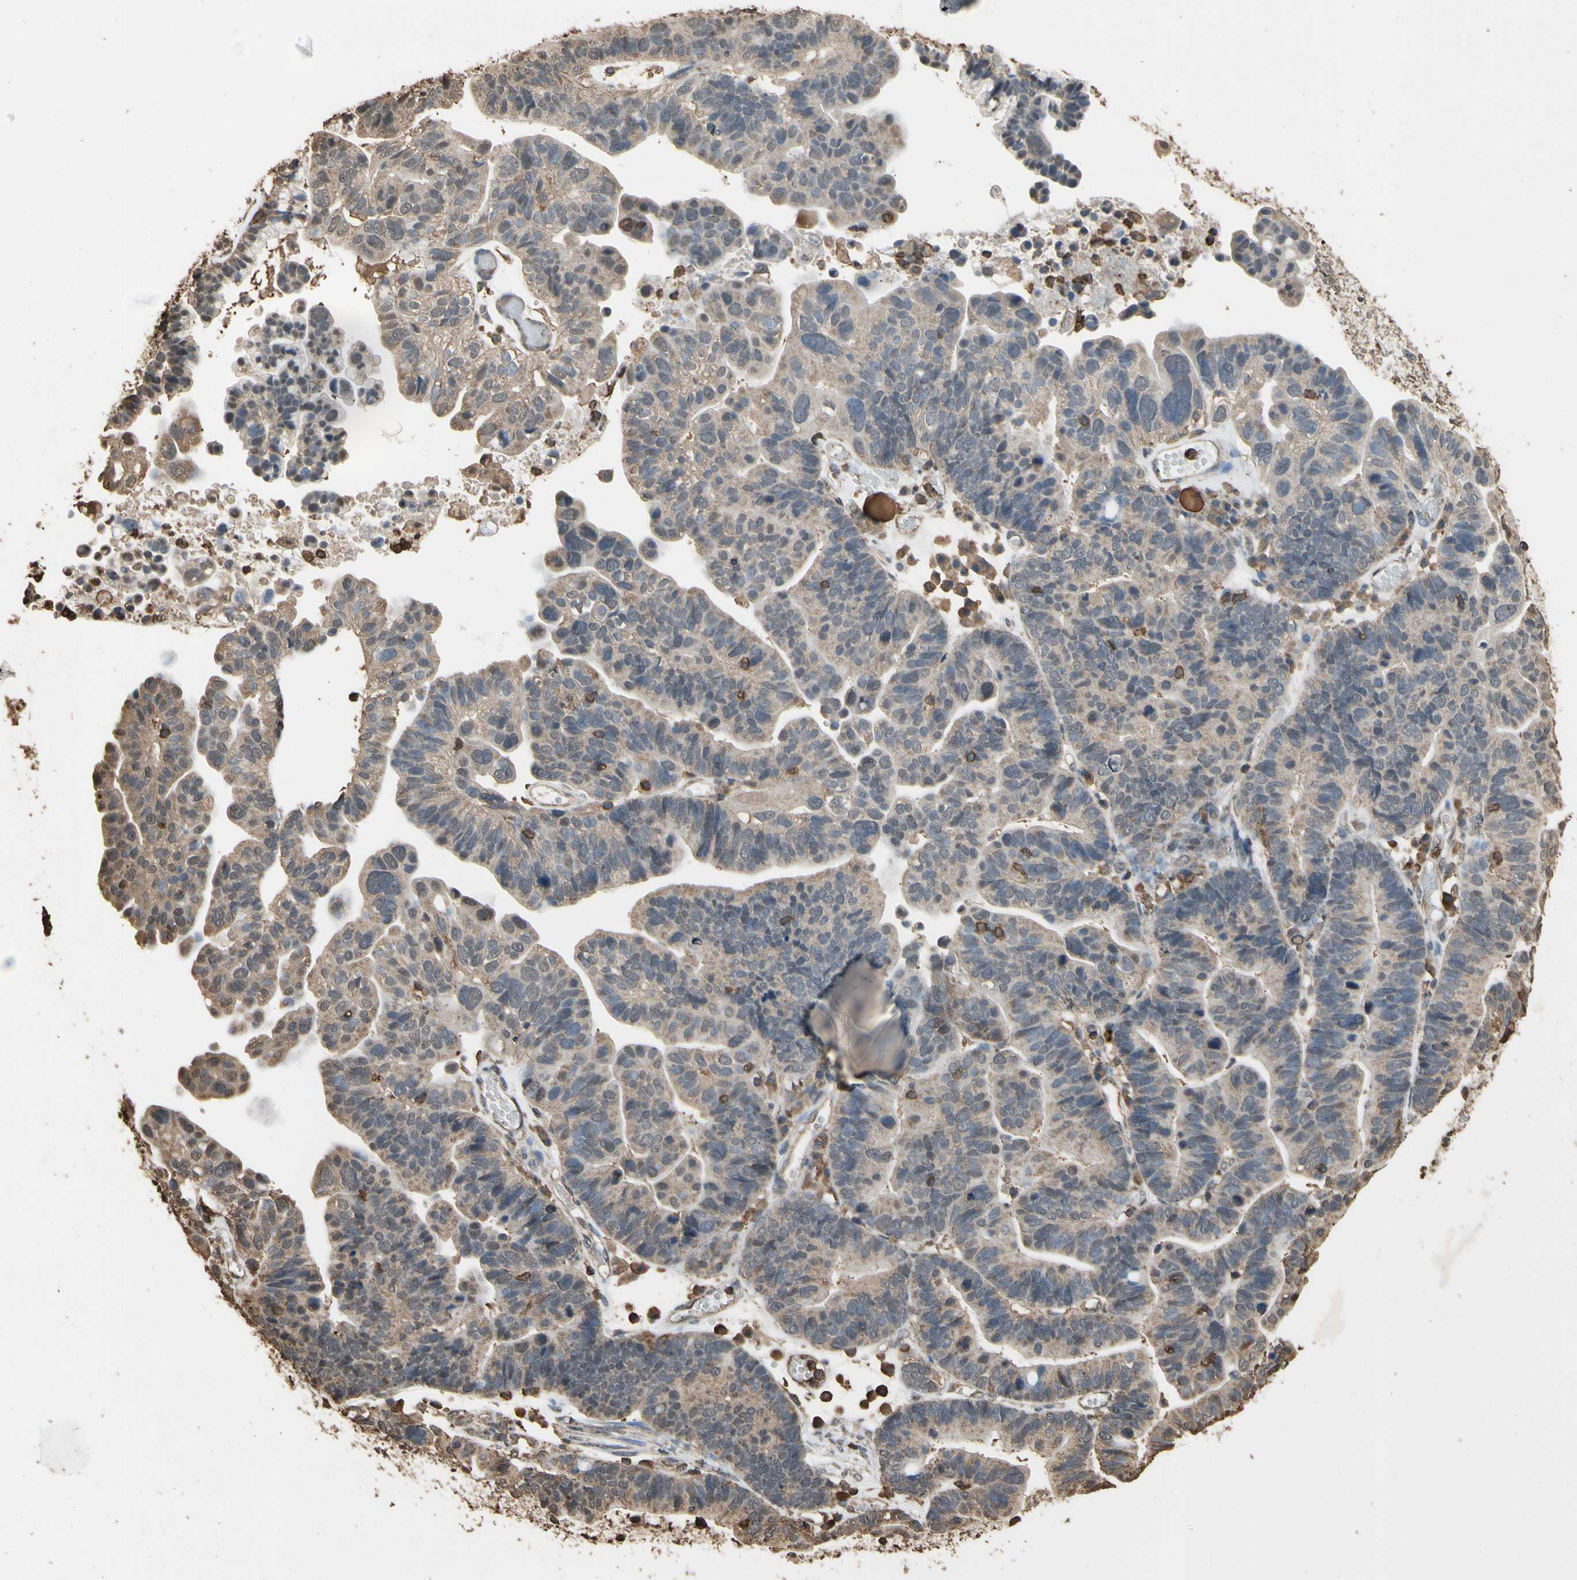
{"staining": {"intensity": "moderate", "quantity": ">75%", "location": "cytoplasmic/membranous"}, "tissue": "ovarian cancer", "cell_type": "Tumor cells", "image_type": "cancer", "snomed": [{"axis": "morphology", "description": "Cystadenocarcinoma, serous, NOS"}, {"axis": "topography", "description": "Ovary"}], "caption": "Immunohistochemical staining of human ovarian serous cystadenocarcinoma shows medium levels of moderate cytoplasmic/membranous protein staining in approximately >75% of tumor cells.", "gene": "TNFSF13B", "patient": {"sex": "female", "age": 56}}